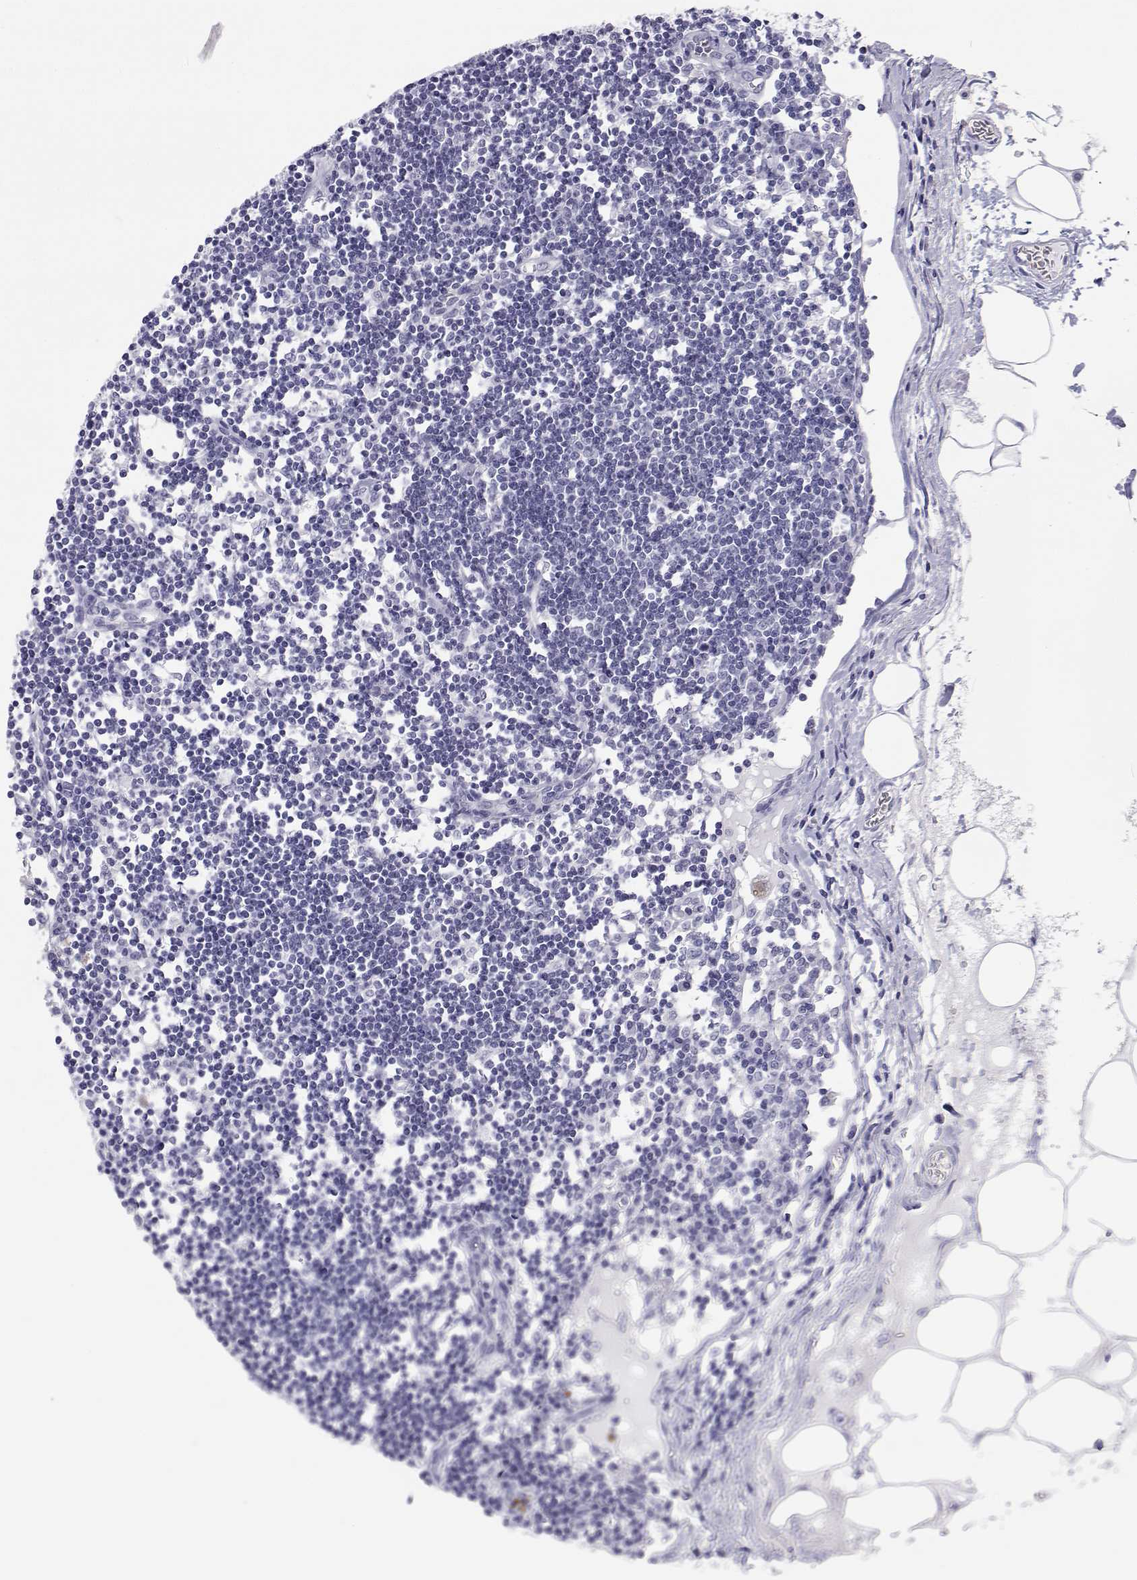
{"staining": {"intensity": "negative", "quantity": "none", "location": "none"}, "tissue": "lymph node", "cell_type": "Germinal center cells", "image_type": "normal", "snomed": [{"axis": "morphology", "description": "Normal tissue, NOS"}, {"axis": "topography", "description": "Lymph node"}], "caption": "An image of lymph node stained for a protein displays no brown staining in germinal center cells. (IHC, brightfield microscopy, high magnification).", "gene": "SFTPB", "patient": {"sex": "female", "age": 65}}